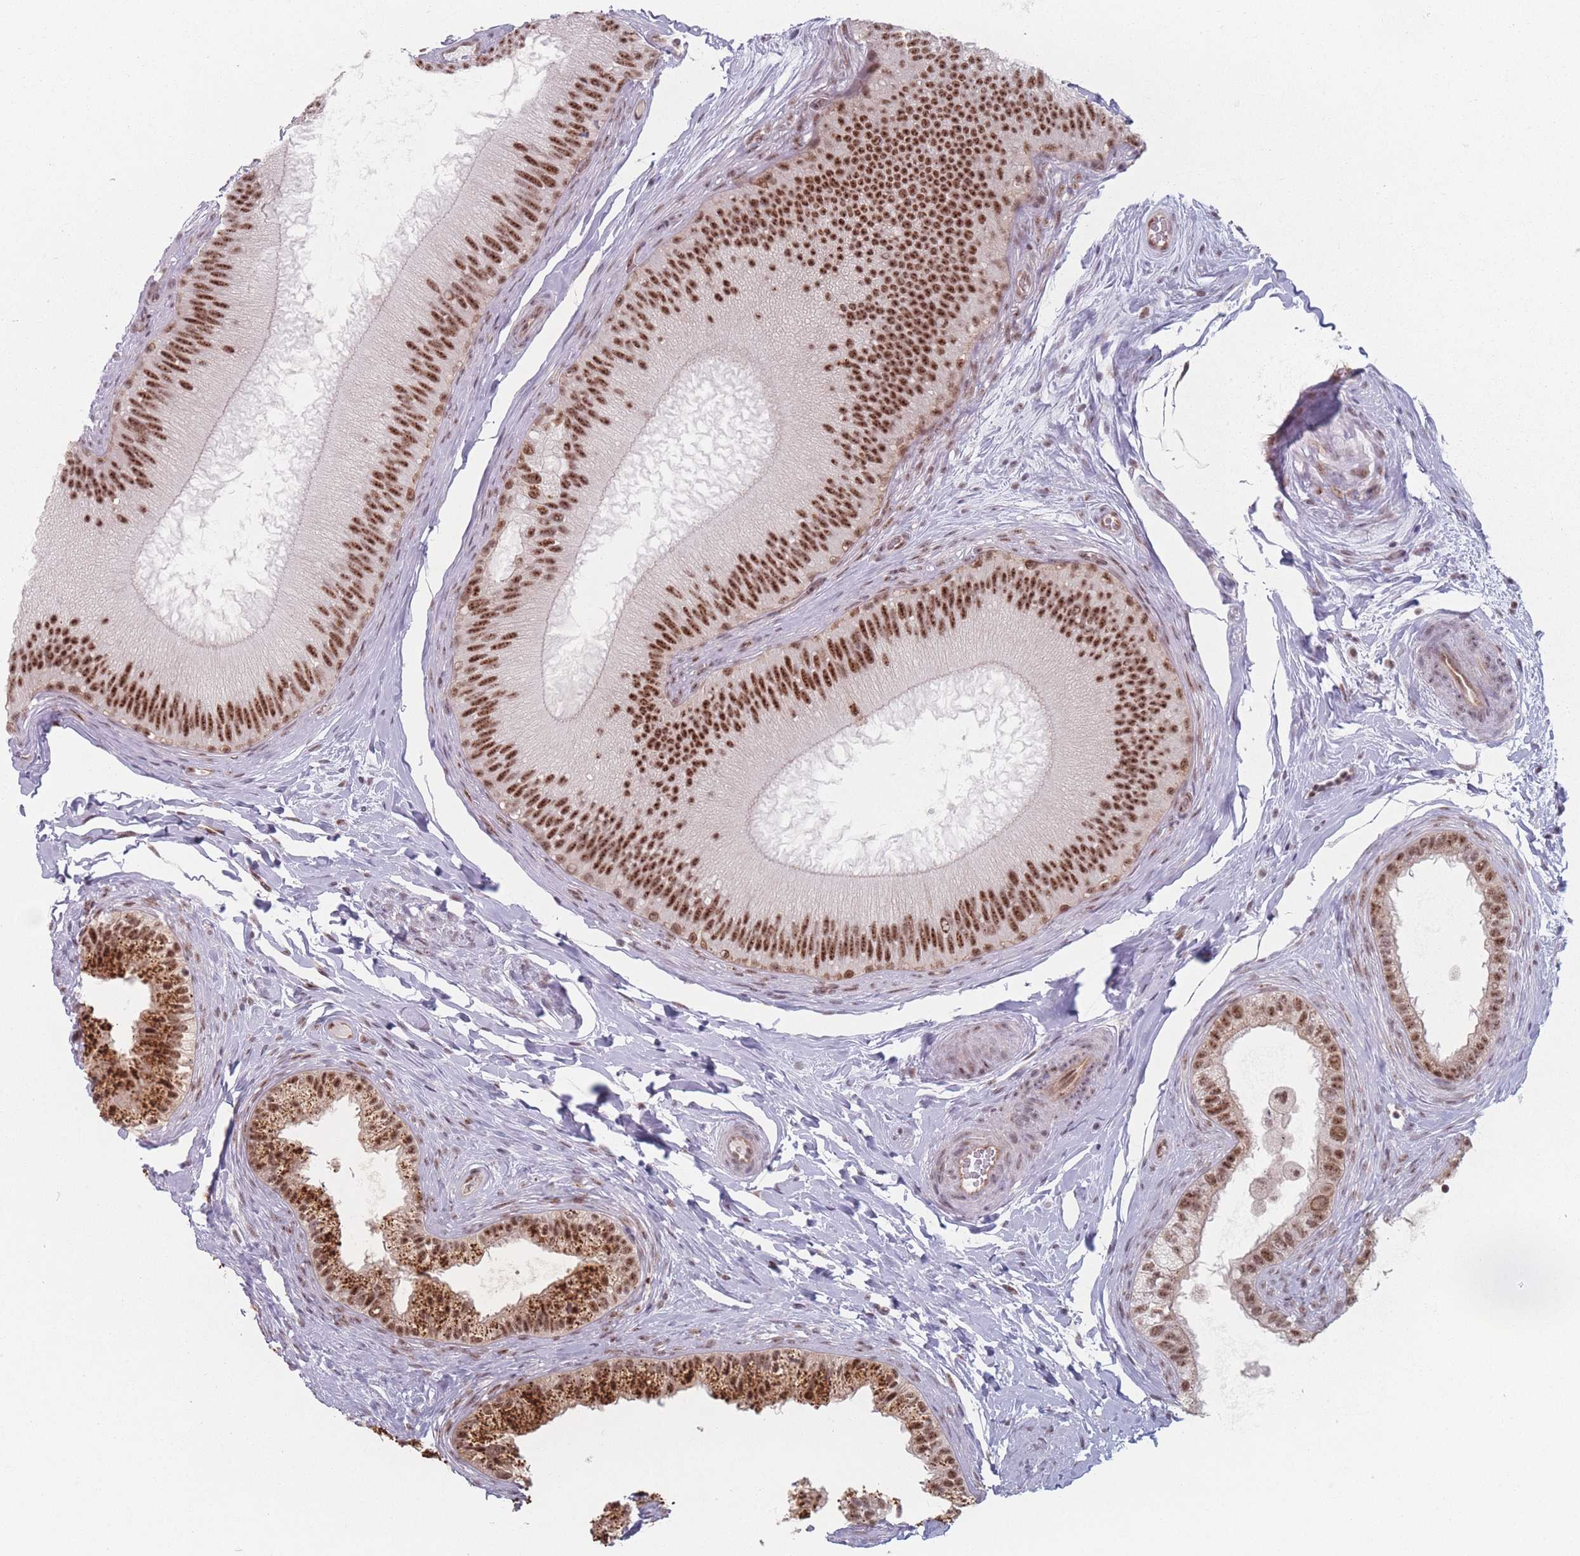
{"staining": {"intensity": "strong", "quantity": "25%-75%", "location": "cytoplasmic/membranous,nuclear"}, "tissue": "epididymis", "cell_type": "Glandular cells", "image_type": "normal", "snomed": [{"axis": "morphology", "description": "Normal tissue, NOS"}, {"axis": "topography", "description": "Epididymis"}], "caption": "Immunohistochemical staining of benign human epididymis displays high levels of strong cytoplasmic/membranous,nuclear staining in about 25%-75% of glandular cells. (DAB IHC with brightfield microscopy, high magnification).", "gene": "ZC3H14", "patient": {"sex": "male", "age": 45}}